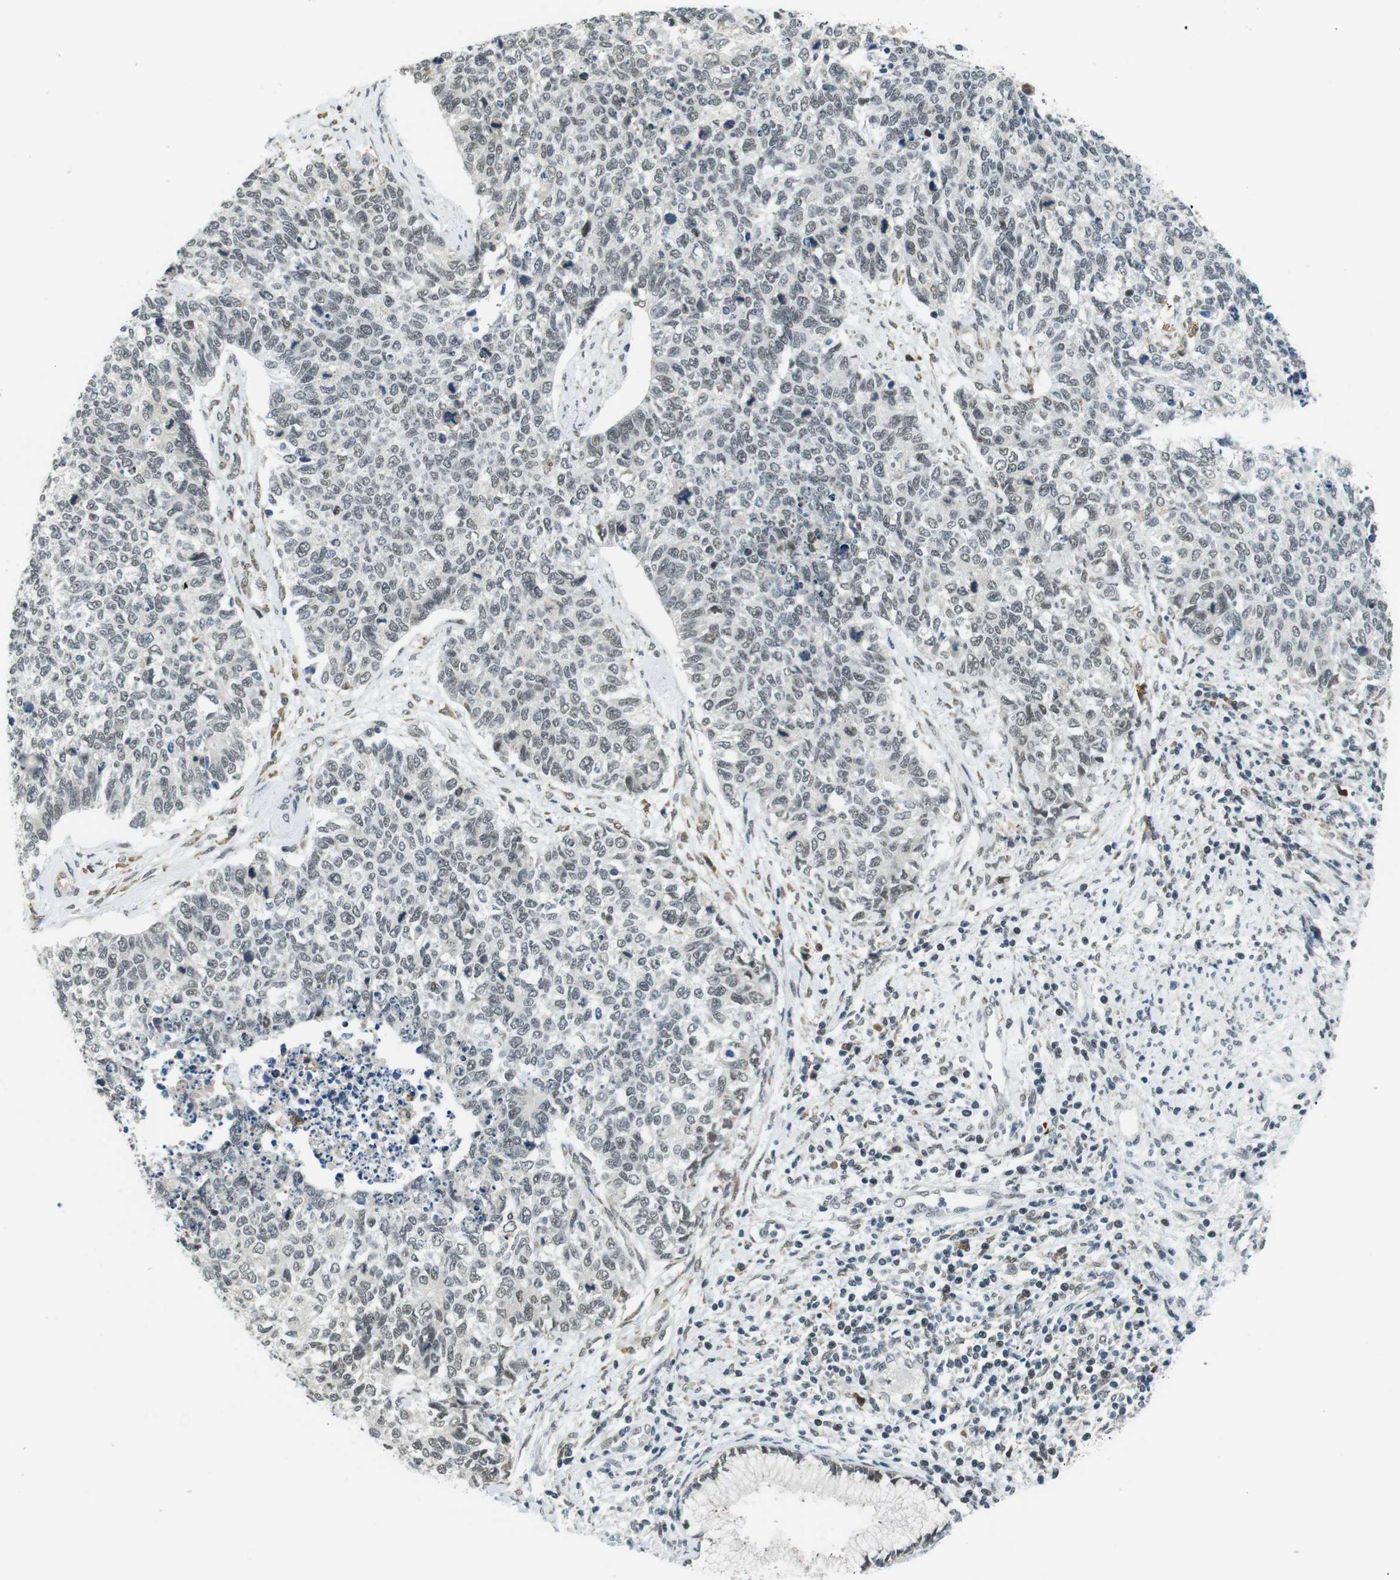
{"staining": {"intensity": "weak", "quantity": "<25%", "location": "nuclear"}, "tissue": "cervical cancer", "cell_type": "Tumor cells", "image_type": "cancer", "snomed": [{"axis": "morphology", "description": "Squamous cell carcinoma, NOS"}, {"axis": "topography", "description": "Cervix"}], "caption": "Image shows no significant protein expression in tumor cells of cervical cancer (squamous cell carcinoma).", "gene": "RNF38", "patient": {"sex": "female", "age": 63}}